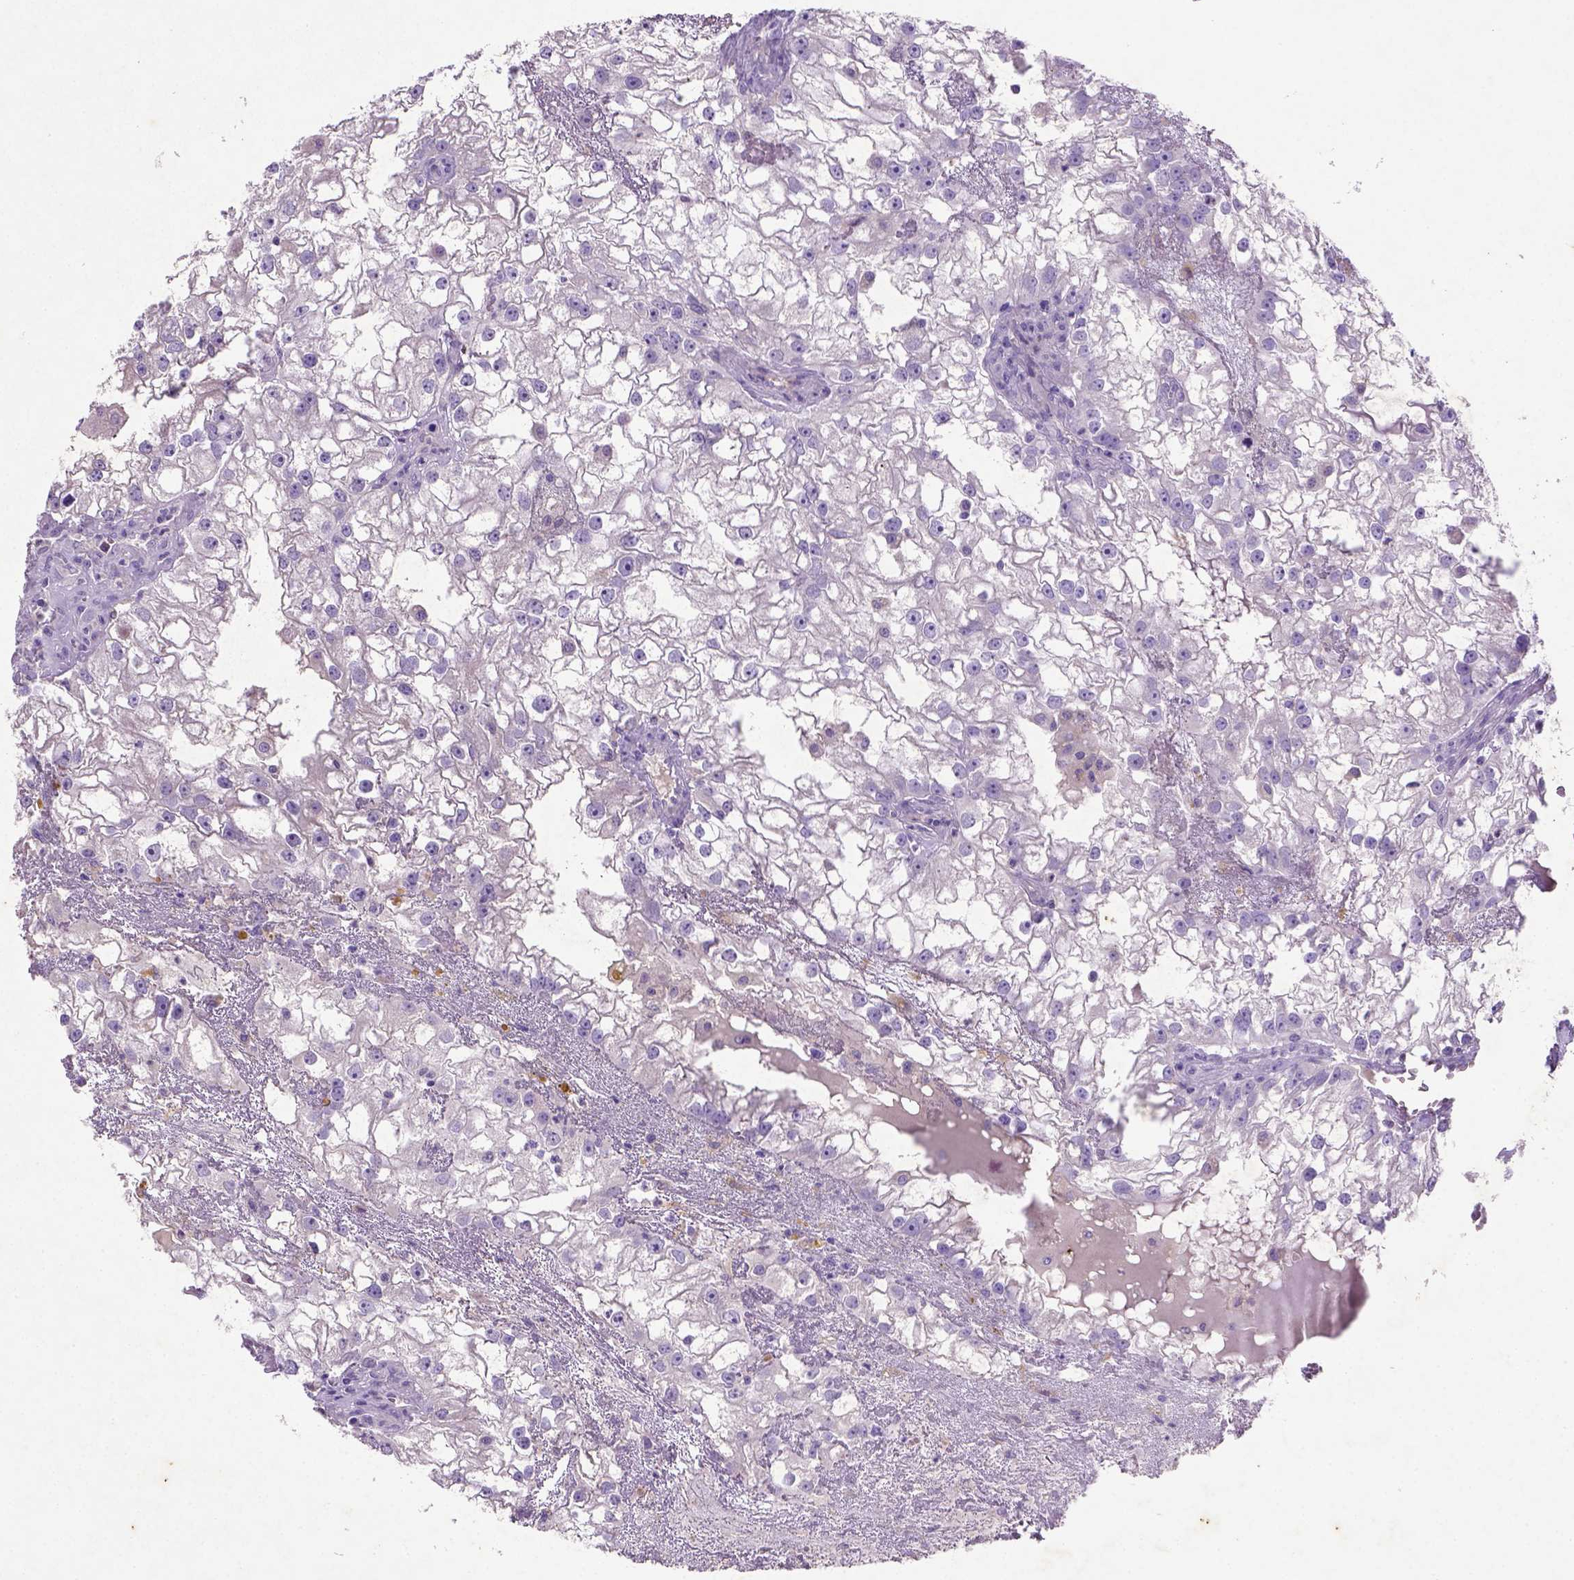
{"staining": {"intensity": "negative", "quantity": "none", "location": "none"}, "tissue": "renal cancer", "cell_type": "Tumor cells", "image_type": "cancer", "snomed": [{"axis": "morphology", "description": "Adenocarcinoma, NOS"}, {"axis": "topography", "description": "Kidney"}], "caption": "Protein analysis of adenocarcinoma (renal) demonstrates no significant positivity in tumor cells. Brightfield microscopy of immunohistochemistry stained with DAB (brown) and hematoxylin (blue), captured at high magnification.", "gene": "NUDT2", "patient": {"sex": "male", "age": 59}}